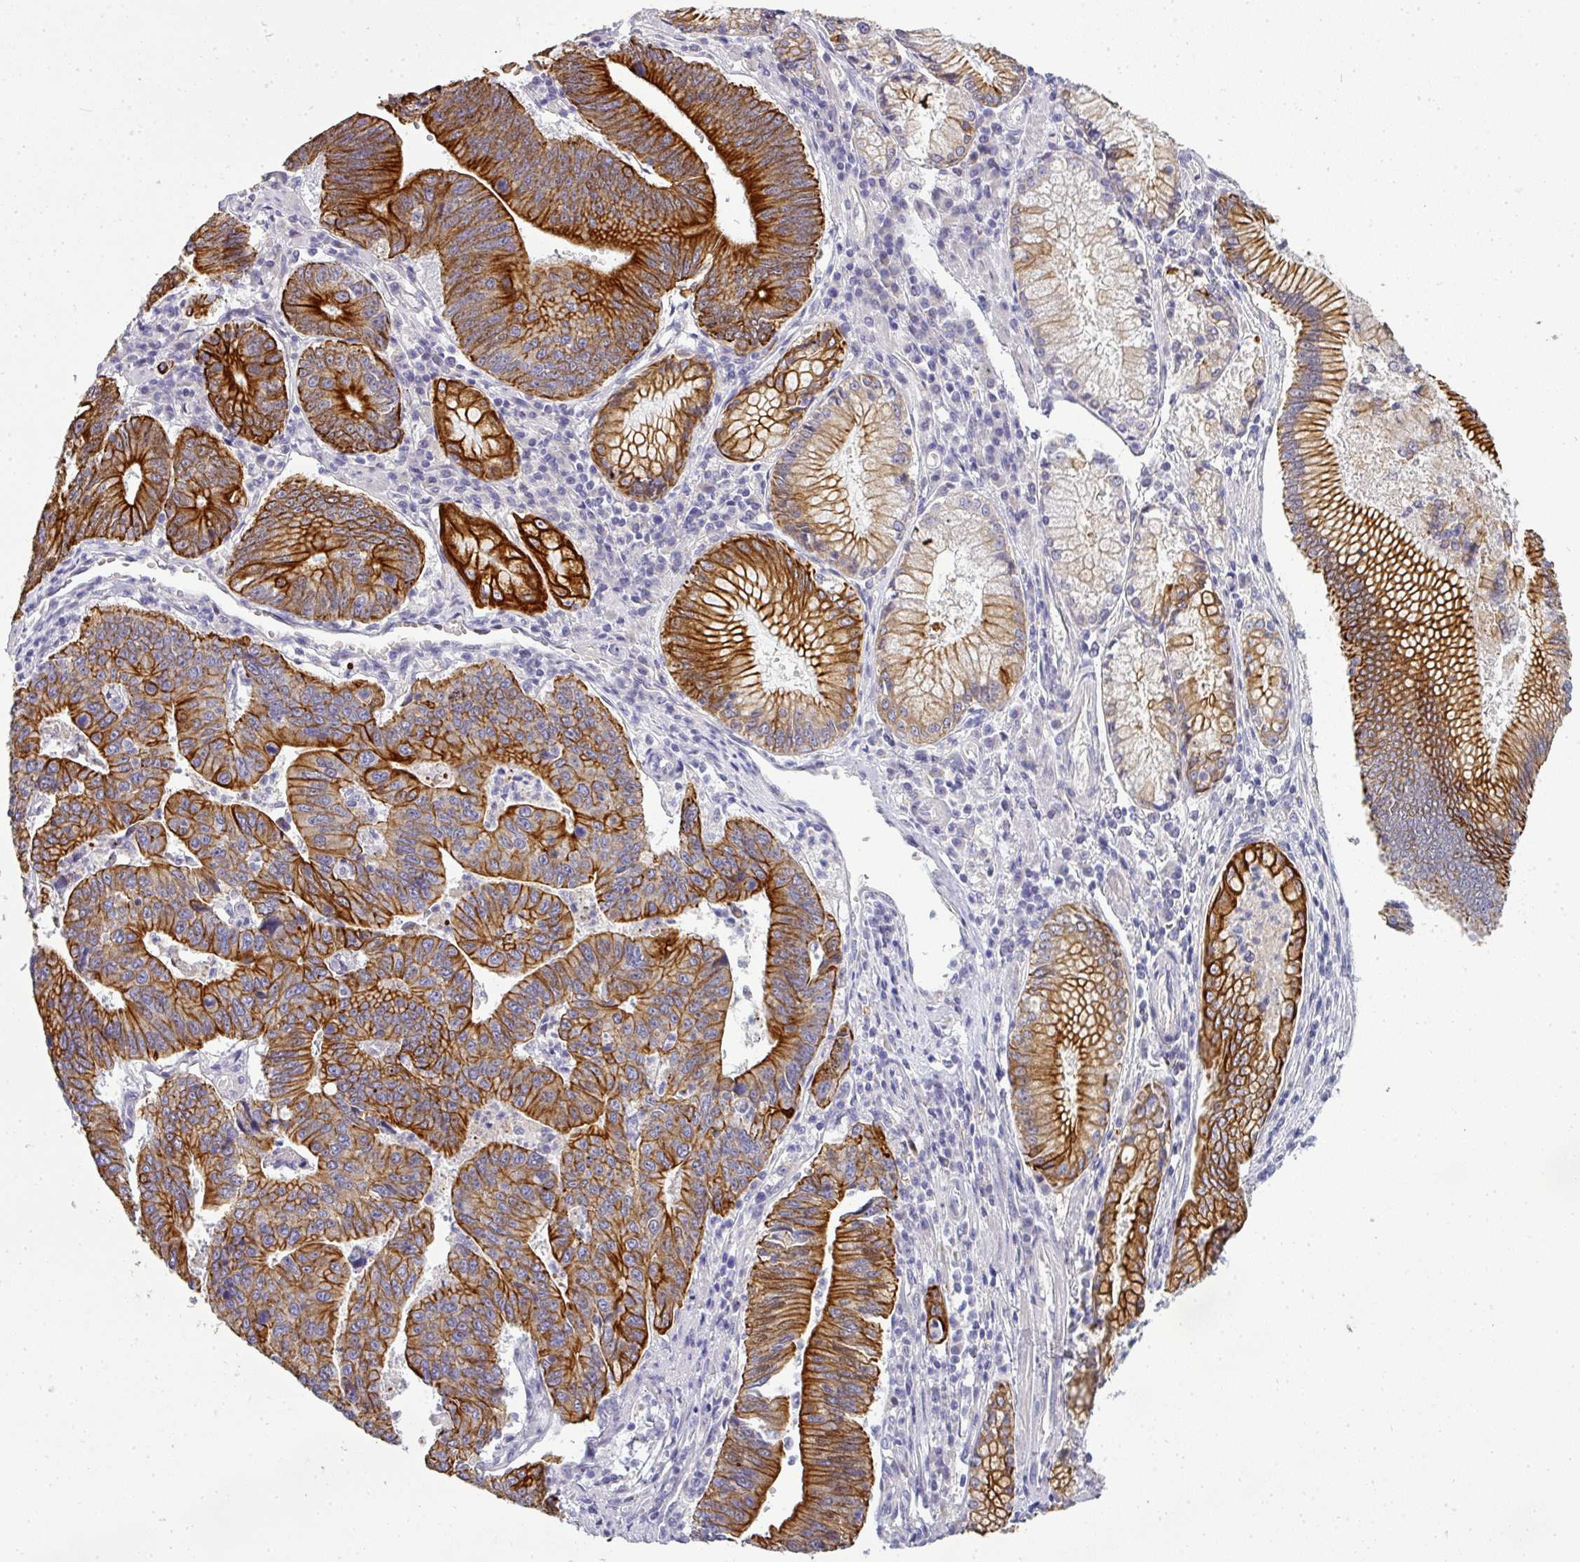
{"staining": {"intensity": "strong", "quantity": ">75%", "location": "cytoplasmic/membranous"}, "tissue": "stomach cancer", "cell_type": "Tumor cells", "image_type": "cancer", "snomed": [{"axis": "morphology", "description": "Adenocarcinoma, NOS"}, {"axis": "topography", "description": "Stomach"}], "caption": "Immunohistochemistry photomicrograph of stomach cancer (adenocarcinoma) stained for a protein (brown), which demonstrates high levels of strong cytoplasmic/membranous staining in about >75% of tumor cells.", "gene": "ASXL3", "patient": {"sex": "male", "age": 59}}